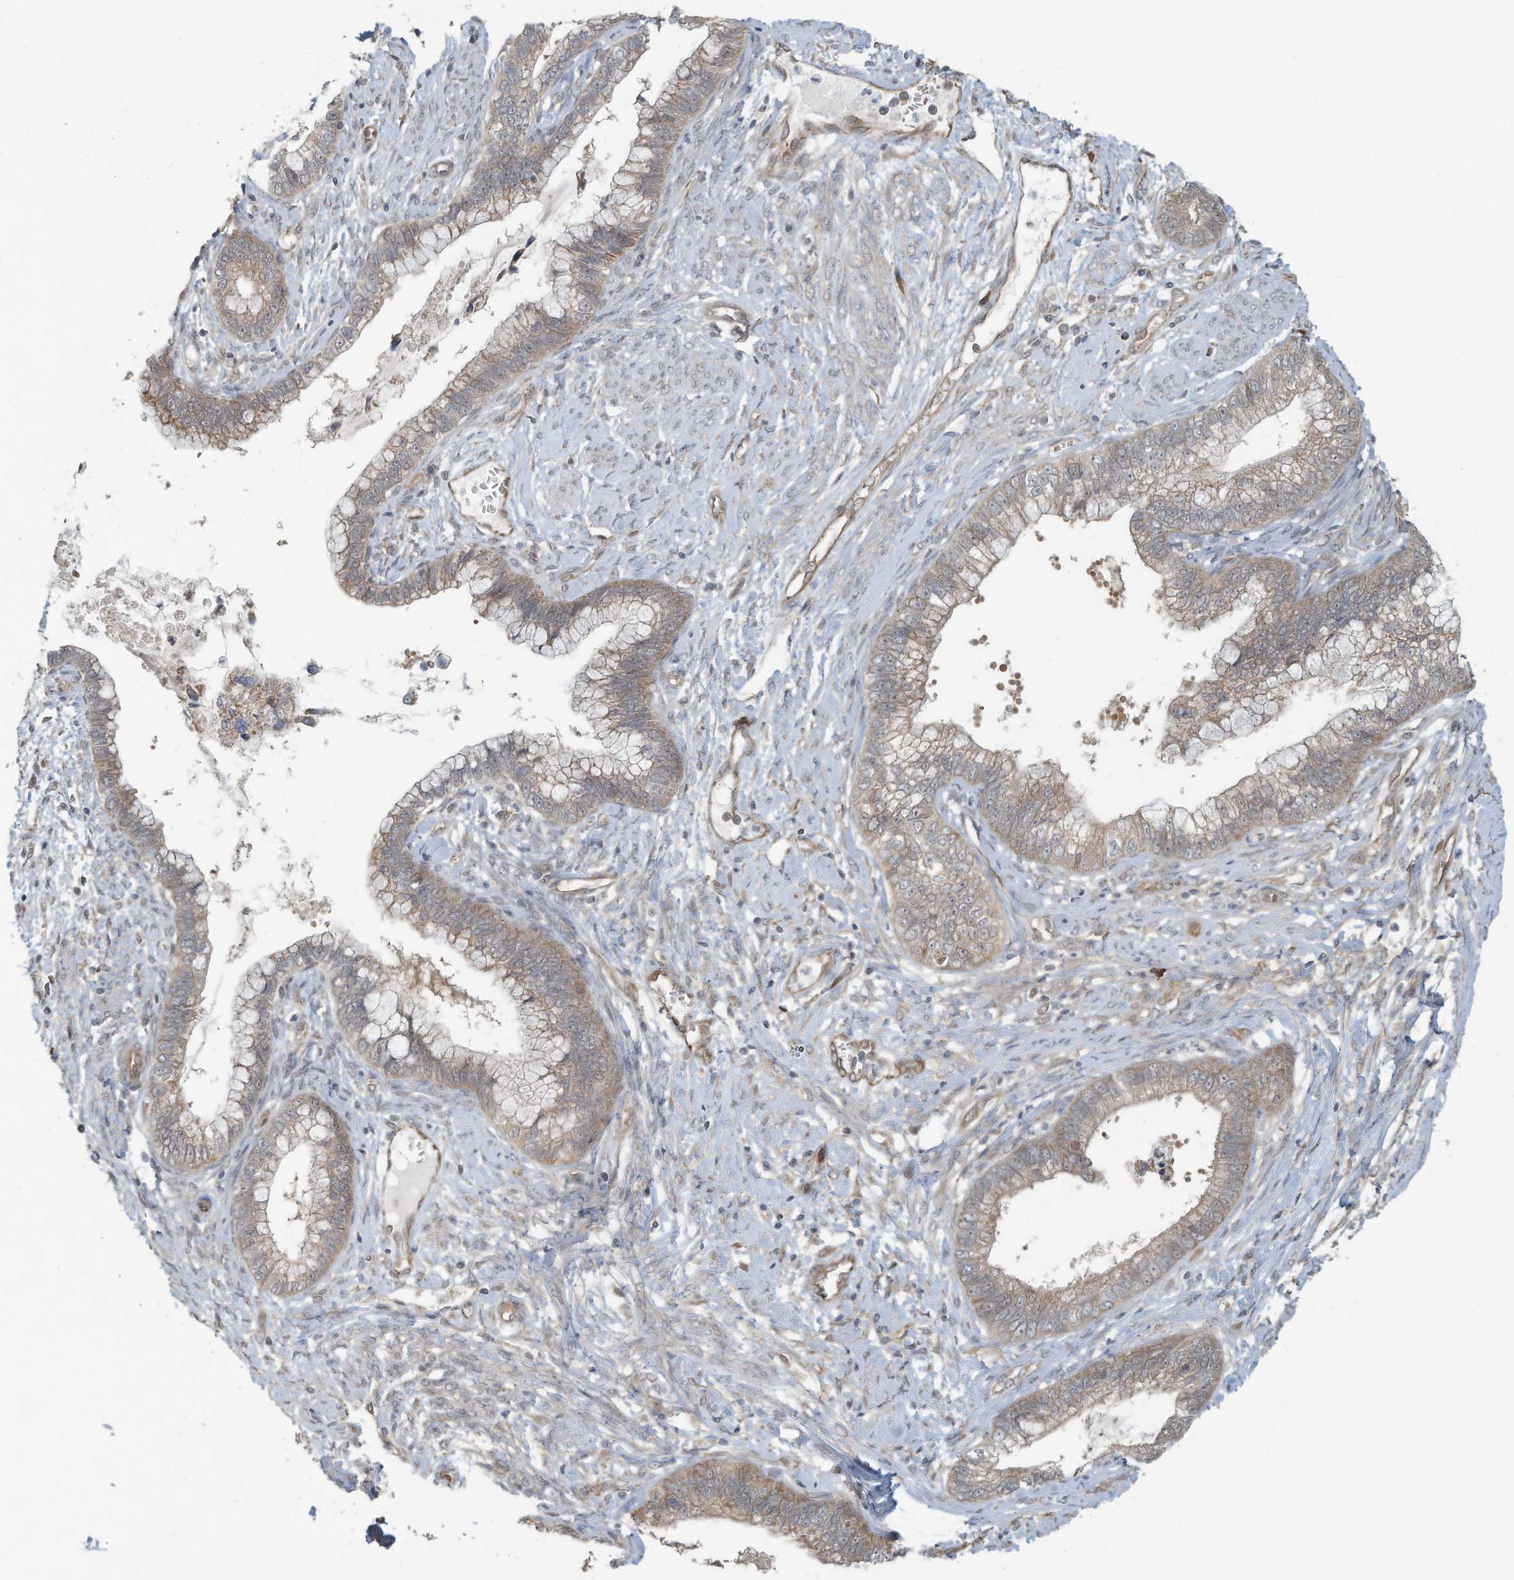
{"staining": {"intensity": "weak", "quantity": ">75%", "location": "cytoplasmic/membranous"}, "tissue": "cervical cancer", "cell_type": "Tumor cells", "image_type": "cancer", "snomed": [{"axis": "morphology", "description": "Adenocarcinoma, NOS"}, {"axis": "topography", "description": "Cervix"}], "caption": "The histopathology image reveals staining of cervical adenocarcinoma, revealing weak cytoplasmic/membranous protein positivity (brown color) within tumor cells. (DAB = brown stain, brightfield microscopy at high magnification).", "gene": "ERI2", "patient": {"sex": "female", "age": 44}}